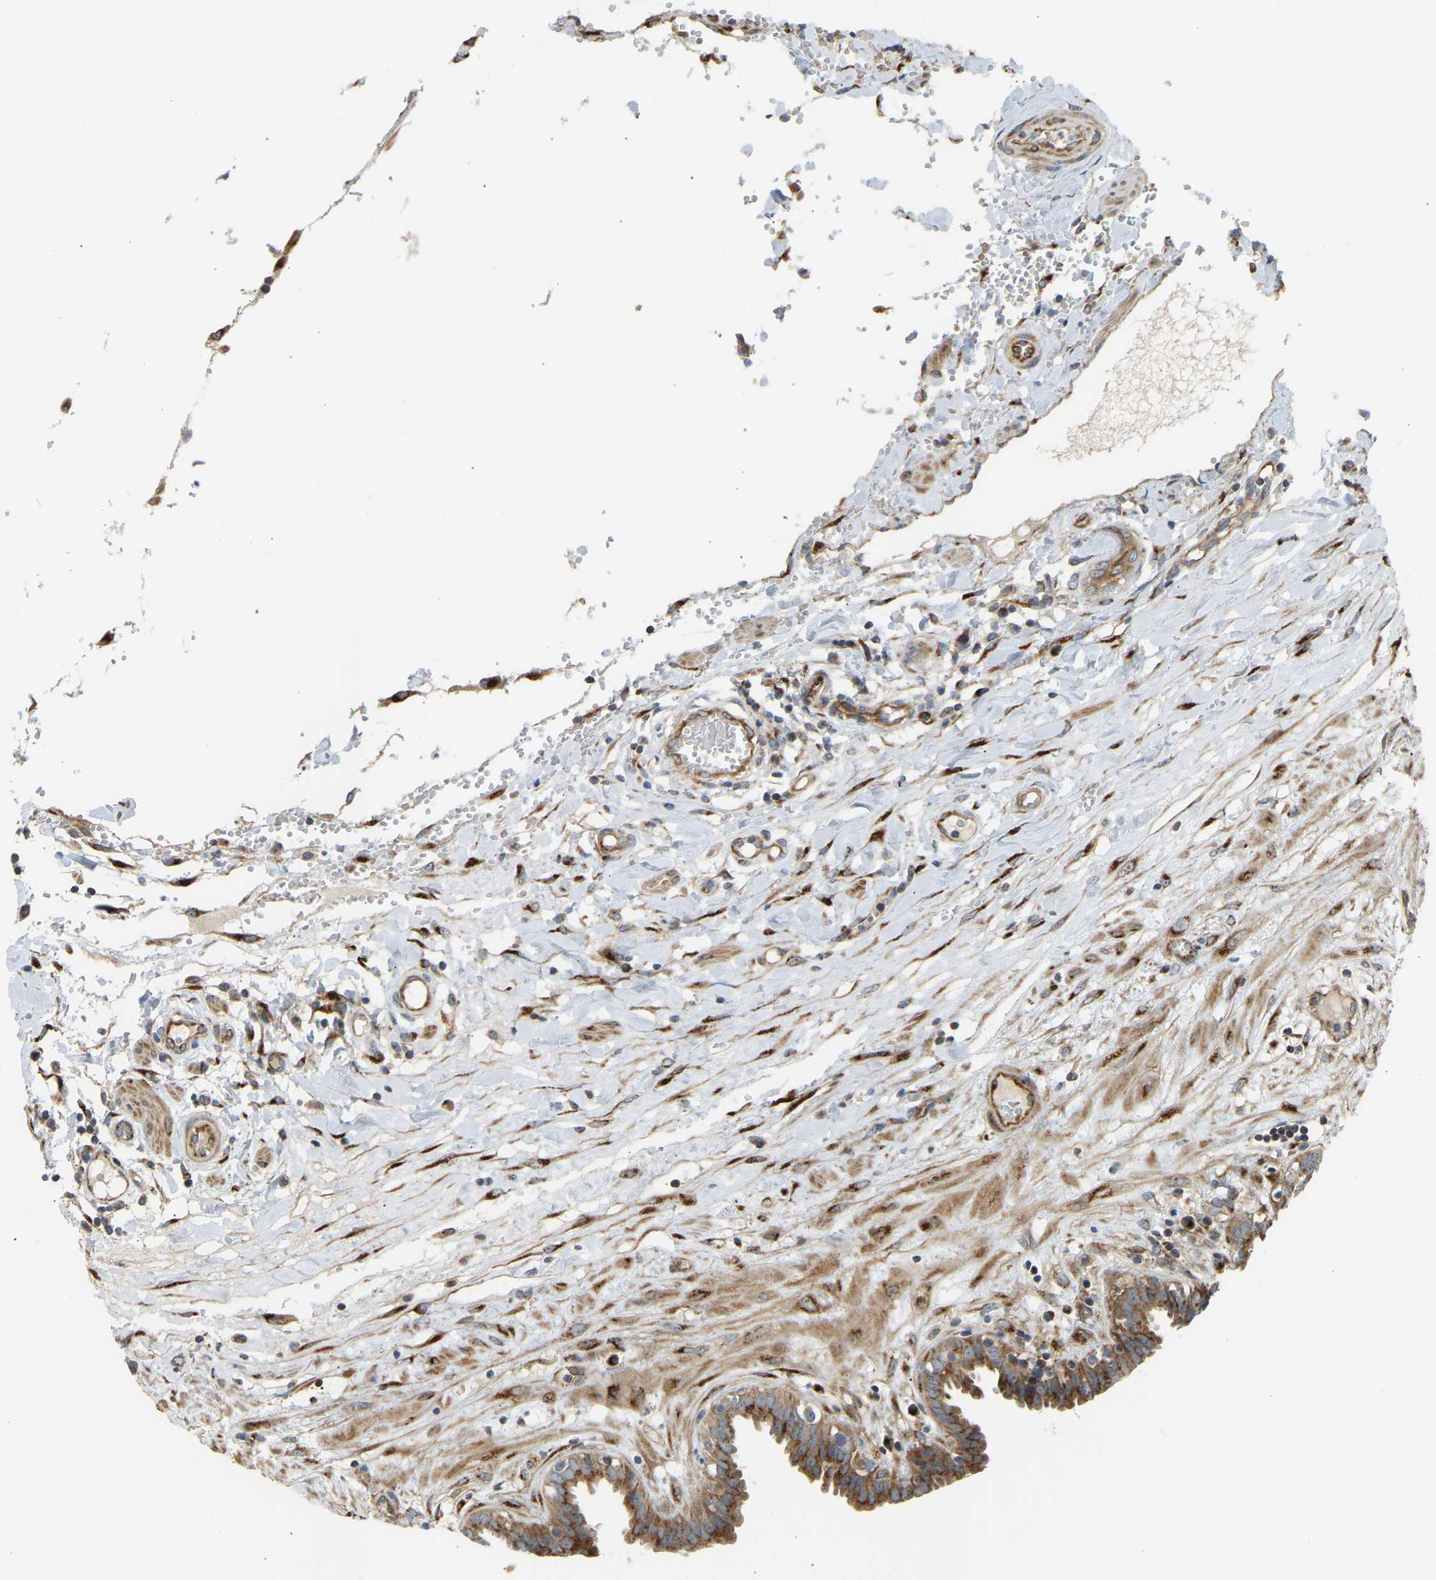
{"staining": {"intensity": "strong", "quantity": ">75%", "location": "cytoplasmic/membranous"}, "tissue": "fallopian tube", "cell_type": "Glandular cells", "image_type": "normal", "snomed": [{"axis": "morphology", "description": "Normal tissue, NOS"}, {"axis": "topography", "description": "Fallopian tube"}, {"axis": "topography", "description": "Placenta"}], "caption": "Strong cytoplasmic/membranous positivity for a protein is identified in about >75% of glandular cells of unremarkable fallopian tube using immunohistochemistry.", "gene": "YIPF2", "patient": {"sex": "female", "age": 32}}